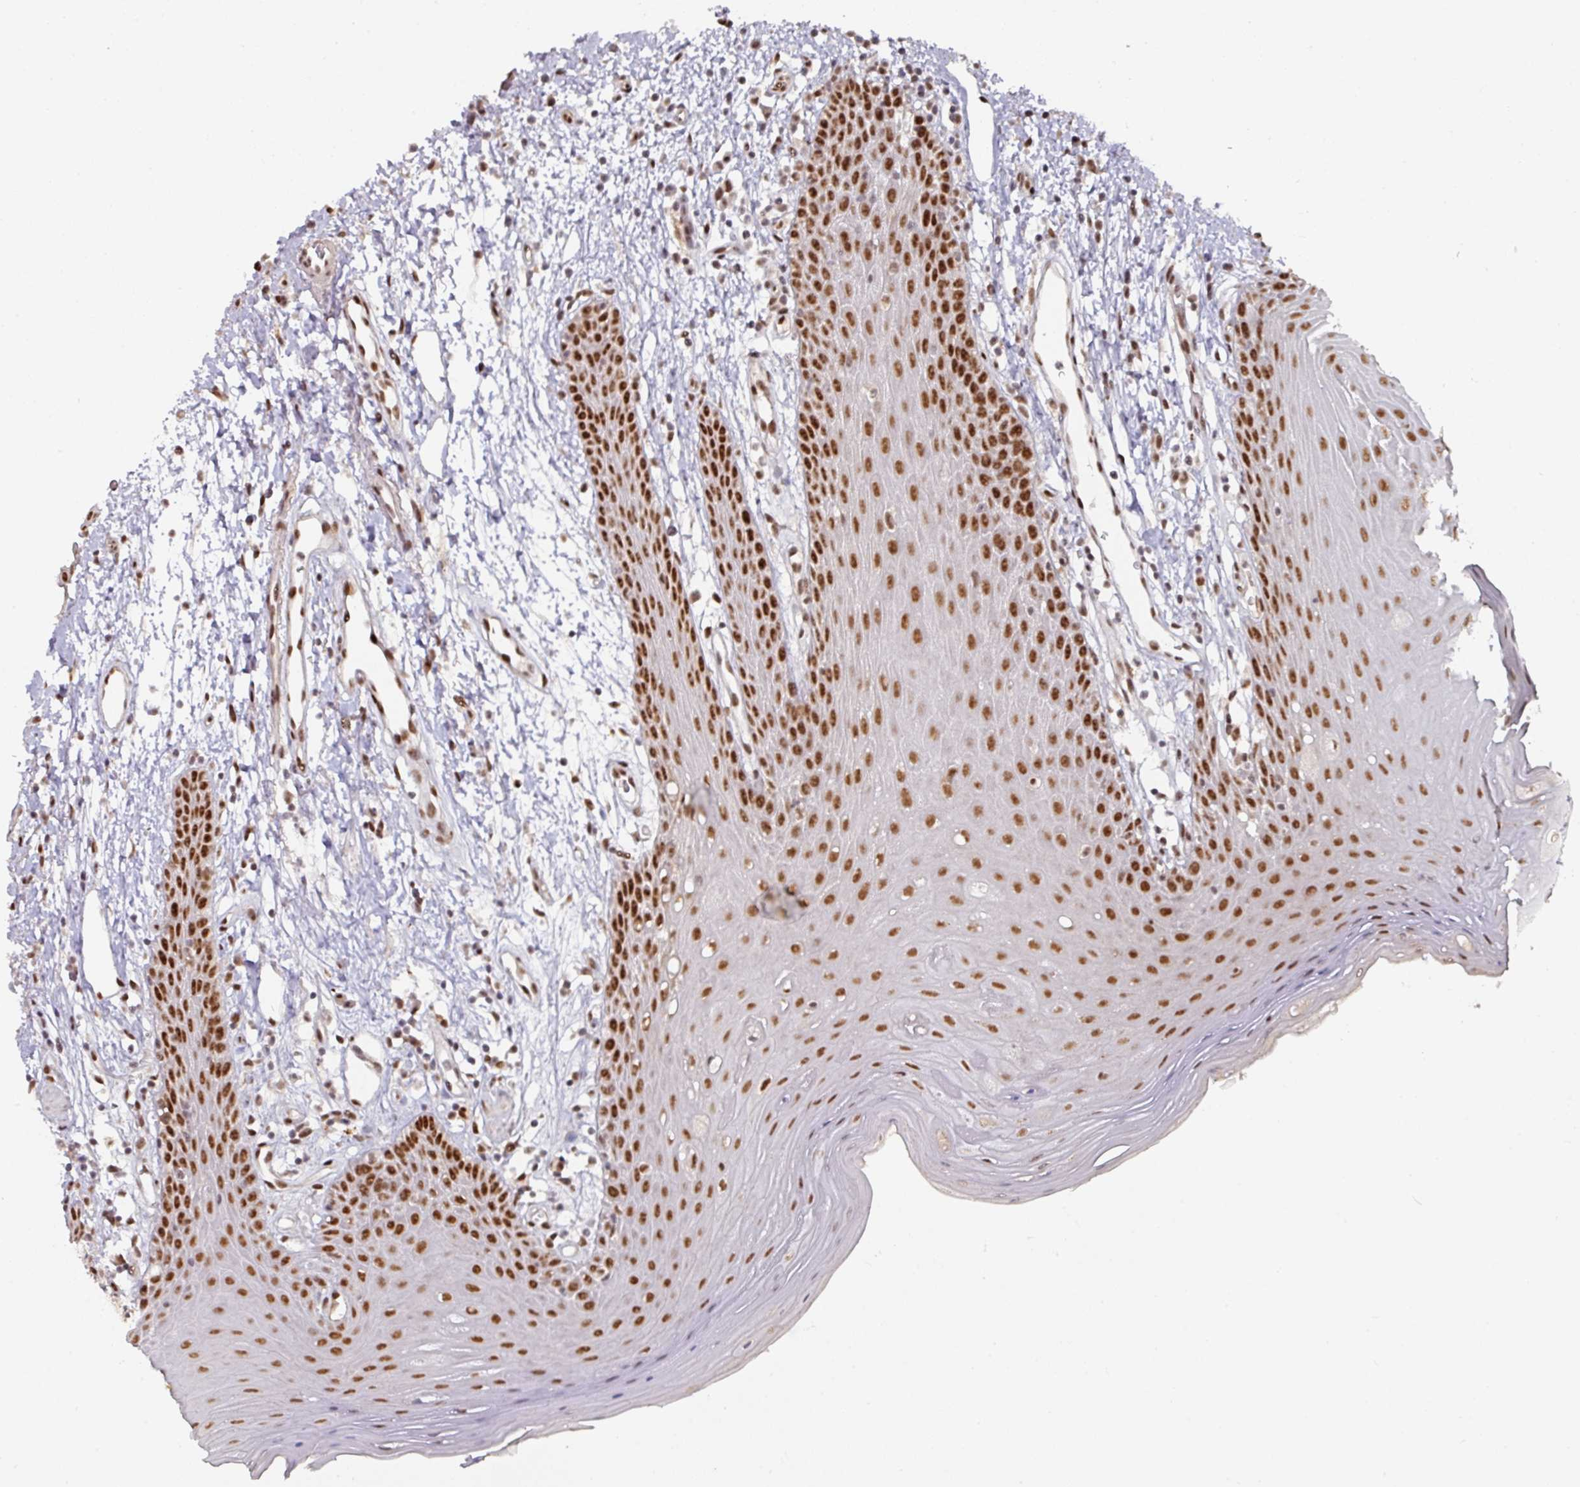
{"staining": {"intensity": "strong", "quantity": ">75%", "location": "nuclear"}, "tissue": "oral mucosa", "cell_type": "Squamous epithelial cells", "image_type": "normal", "snomed": [{"axis": "morphology", "description": "Normal tissue, NOS"}, {"axis": "topography", "description": "Oral tissue"}, {"axis": "topography", "description": "Tounge, NOS"}], "caption": "Immunohistochemistry (DAB) staining of benign oral mucosa displays strong nuclear protein positivity in about >75% of squamous epithelial cells. (brown staining indicates protein expression, while blue staining denotes nuclei).", "gene": "ENSG00000289690", "patient": {"sex": "female", "age": 59}}